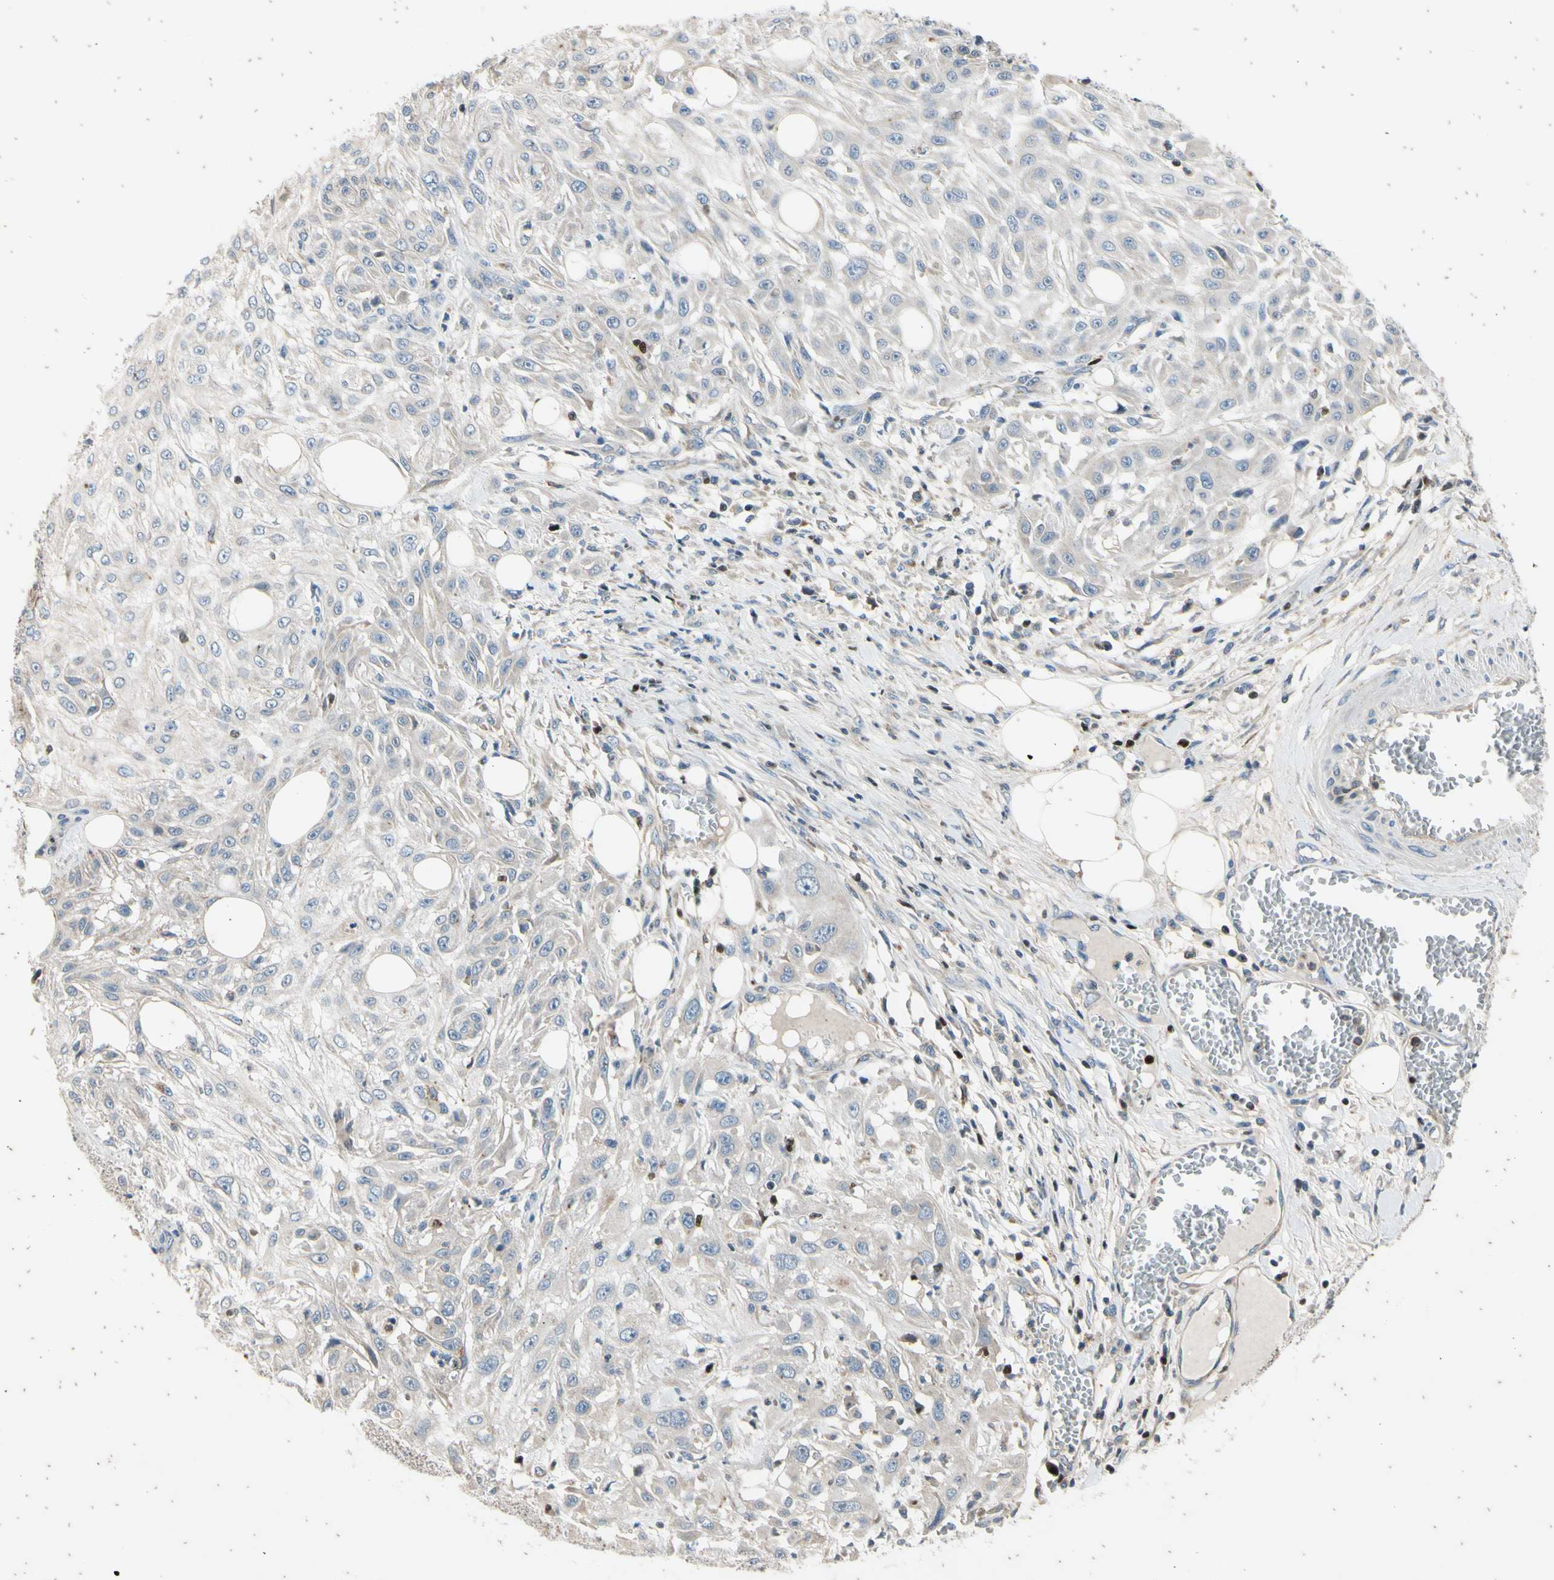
{"staining": {"intensity": "negative", "quantity": "none", "location": "none"}, "tissue": "skin cancer", "cell_type": "Tumor cells", "image_type": "cancer", "snomed": [{"axis": "morphology", "description": "Squamous cell carcinoma, NOS"}, {"axis": "topography", "description": "Skin"}], "caption": "Skin cancer was stained to show a protein in brown. There is no significant expression in tumor cells.", "gene": "TBX21", "patient": {"sex": "male", "age": 75}}